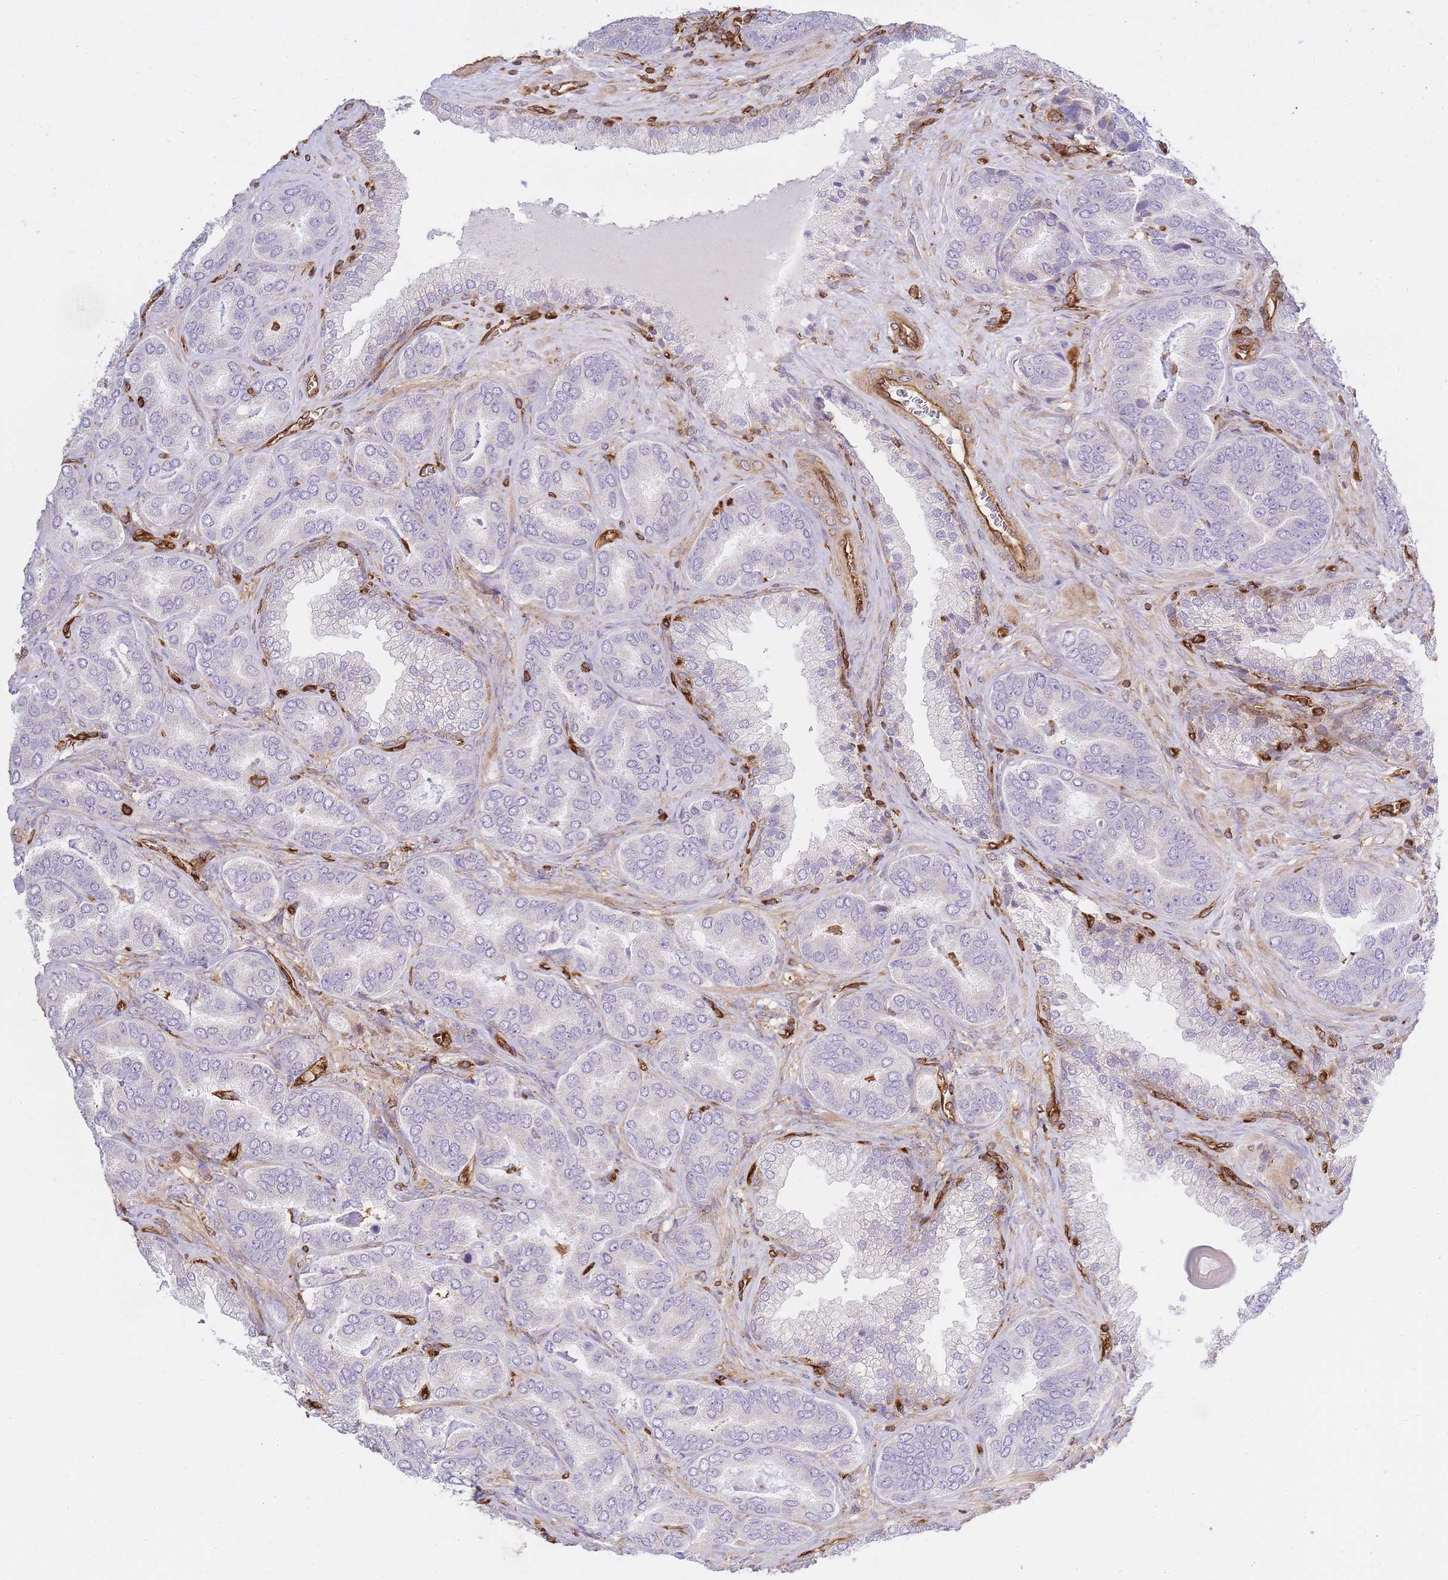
{"staining": {"intensity": "negative", "quantity": "none", "location": "none"}, "tissue": "prostate cancer", "cell_type": "Tumor cells", "image_type": "cancer", "snomed": [{"axis": "morphology", "description": "Adenocarcinoma, High grade"}, {"axis": "topography", "description": "Prostate"}], "caption": "The immunohistochemistry (IHC) photomicrograph has no significant staining in tumor cells of prostate adenocarcinoma (high-grade) tissue.", "gene": "MSN", "patient": {"sex": "male", "age": 72}}